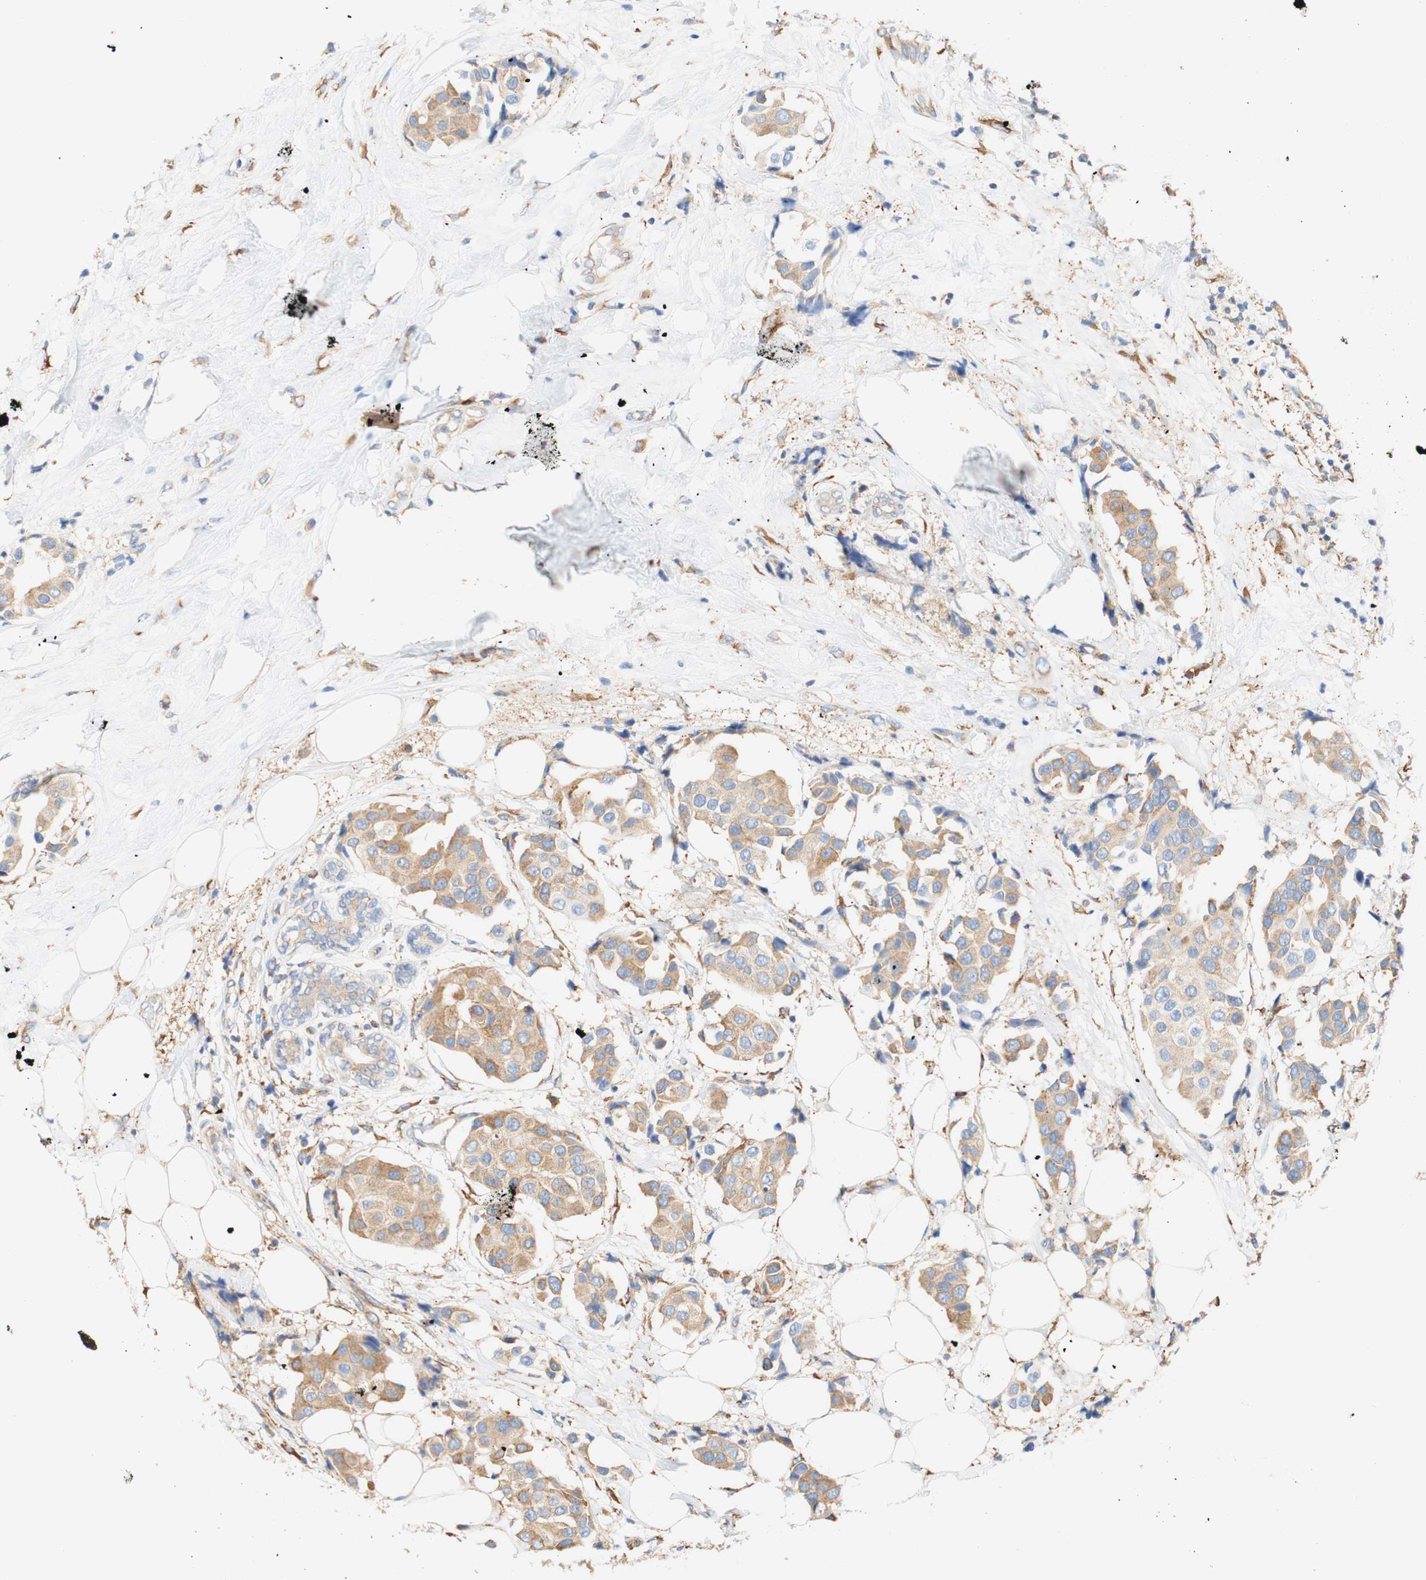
{"staining": {"intensity": "moderate", "quantity": ">75%", "location": "cytoplasmic/membranous"}, "tissue": "breast cancer", "cell_type": "Tumor cells", "image_type": "cancer", "snomed": [{"axis": "morphology", "description": "Normal tissue, NOS"}, {"axis": "morphology", "description": "Duct carcinoma"}, {"axis": "topography", "description": "Breast"}], "caption": "Immunohistochemical staining of human infiltrating ductal carcinoma (breast) exhibits medium levels of moderate cytoplasmic/membranous protein positivity in about >75% of tumor cells. (Brightfield microscopy of DAB IHC at high magnification).", "gene": "EIF2AK4", "patient": {"sex": "female", "age": 39}}